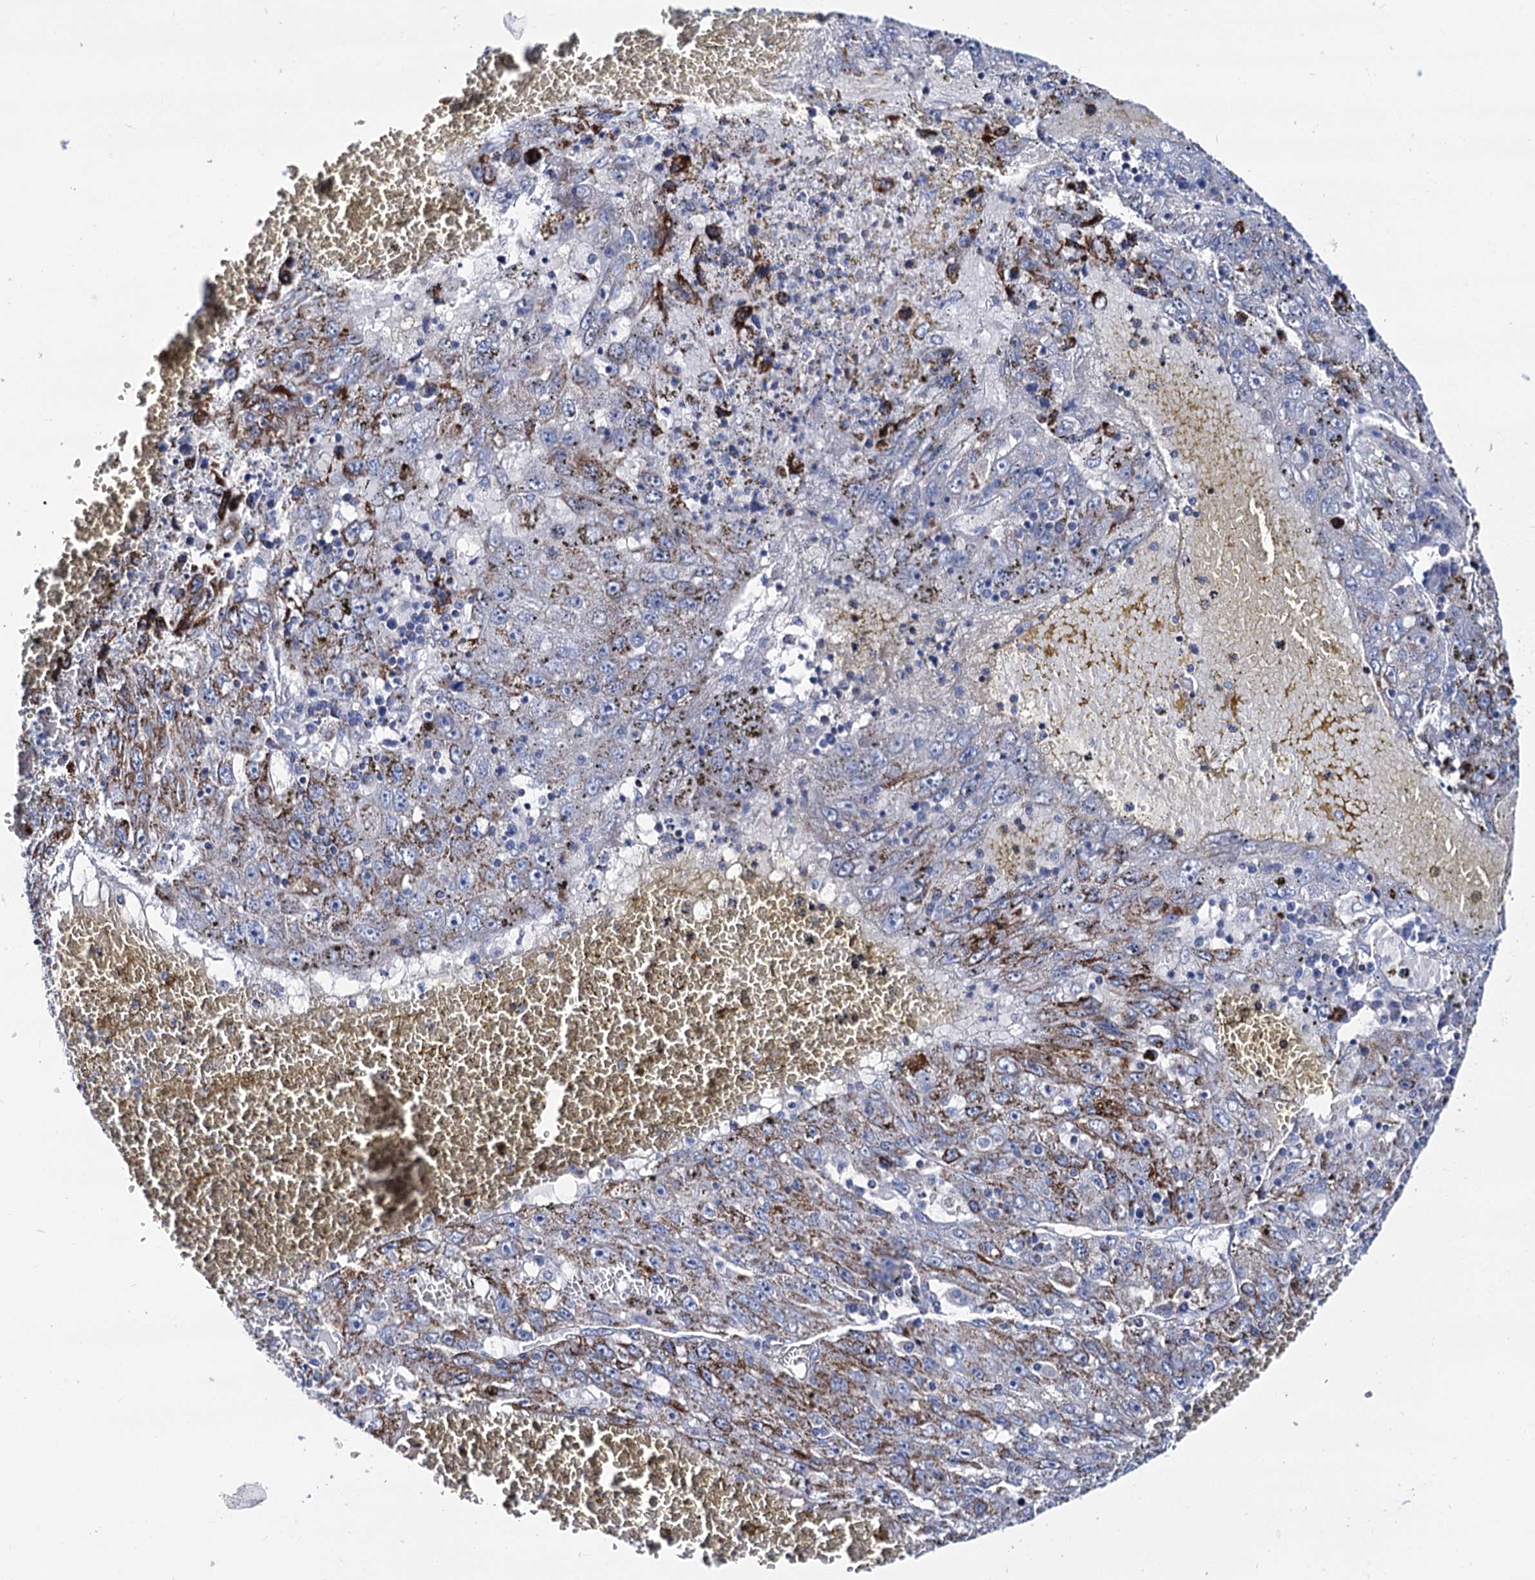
{"staining": {"intensity": "moderate", "quantity": "25%-75%", "location": "cytoplasmic/membranous"}, "tissue": "liver cancer", "cell_type": "Tumor cells", "image_type": "cancer", "snomed": [{"axis": "morphology", "description": "Carcinoma, Hepatocellular, NOS"}, {"axis": "topography", "description": "Liver"}], "caption": "IHC of human hepatocellular carcinoma (liver) reveals medium levels of moderate cytoplasmic/membranous positivity in approximately 25%-75% of tumor cells. (Brightfield microscopy of DAB IHC at high magnification).", "gene": "UBASH3B", "patient": {"sex": "male", "age": 49}}